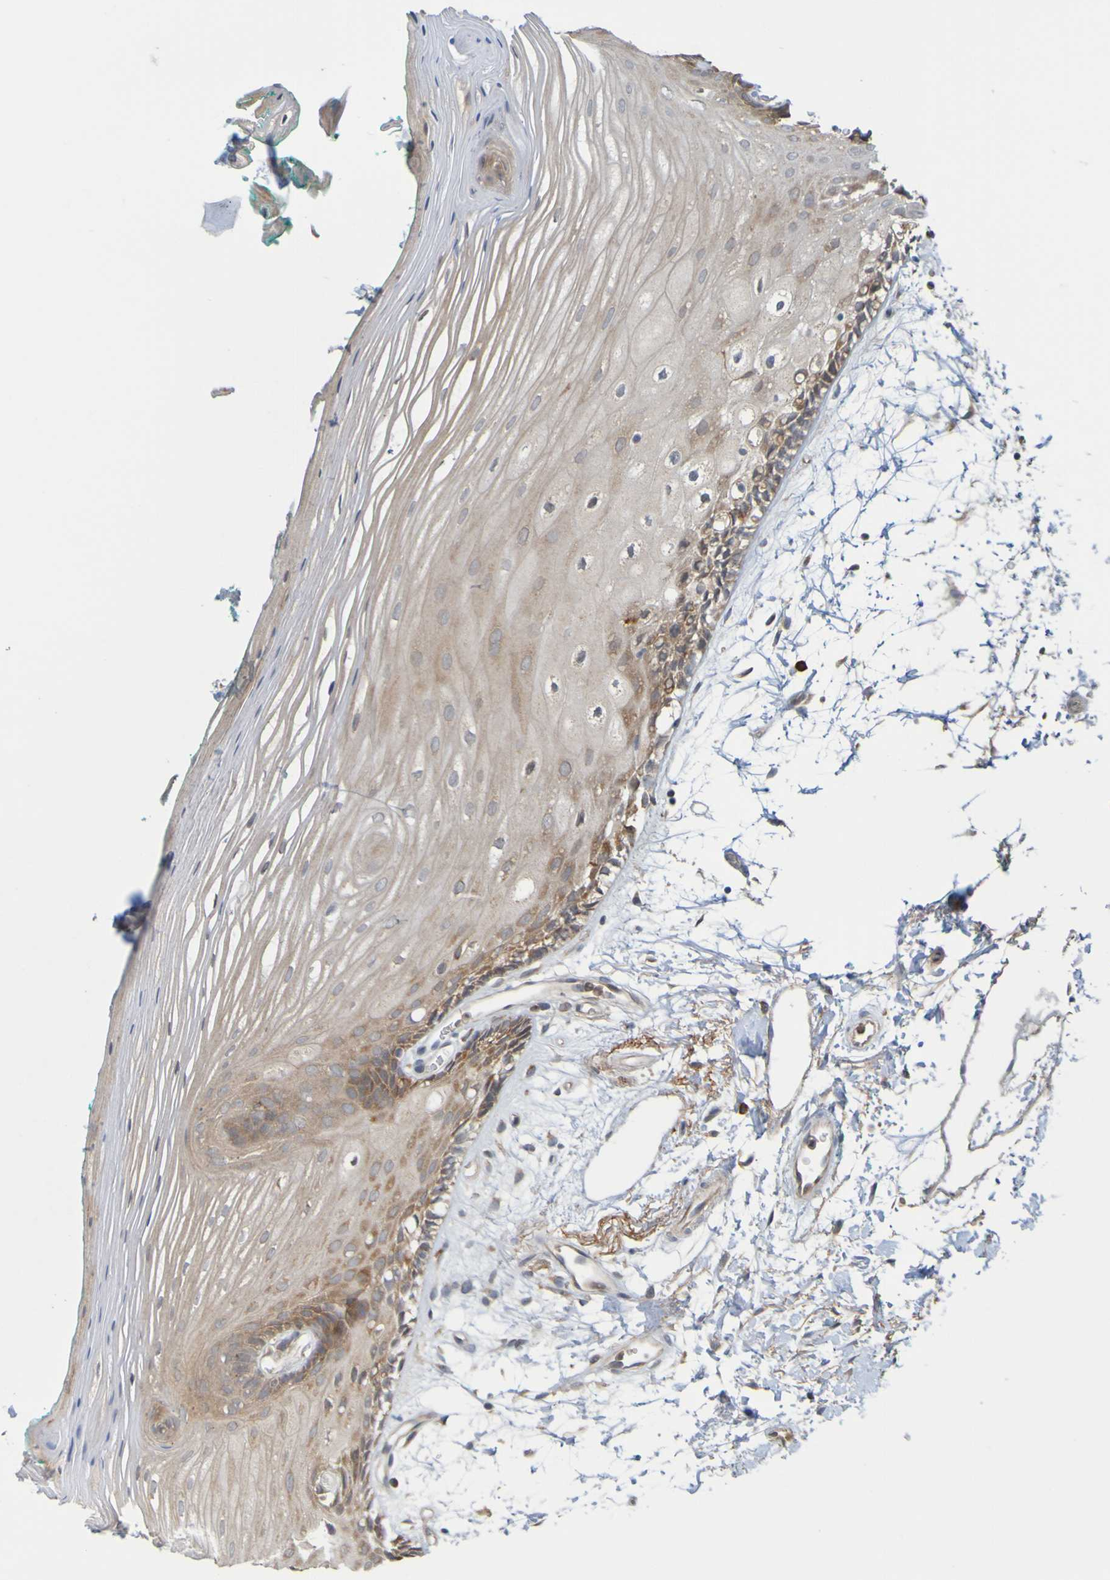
{"staining": {"intensity": "weak", "quantity": ">75%", "location": "cytoplasmic/membranous"}, "tissue": "oral mucosa", "cell_type": "Squamous epithelial cells", "image_type": "normal", "snomed": [{"axis": "morphology", "description": "Normal tissue, NOS"}, {"axis": "topography", "description": "Skeletal muscle"}, {"axis": "topography", "description": "Oral tissue"}, {"axis": "topography", "description": "Peripheral nerve tissue"}], "caption": "DAB (3,3'-diaminobenzidine) immunohistochemical staining of unremarkable oral mucosa shows weak cytoplasmic/membranous protein positivity in about >75% of squamous epithelial cells. (DAB (3,3'-diaminobenzidine) = brown stain, brightfield microscopy at high magnification).", "gene": "NAV2", "patient": {"sex": "female", "age": 84}}